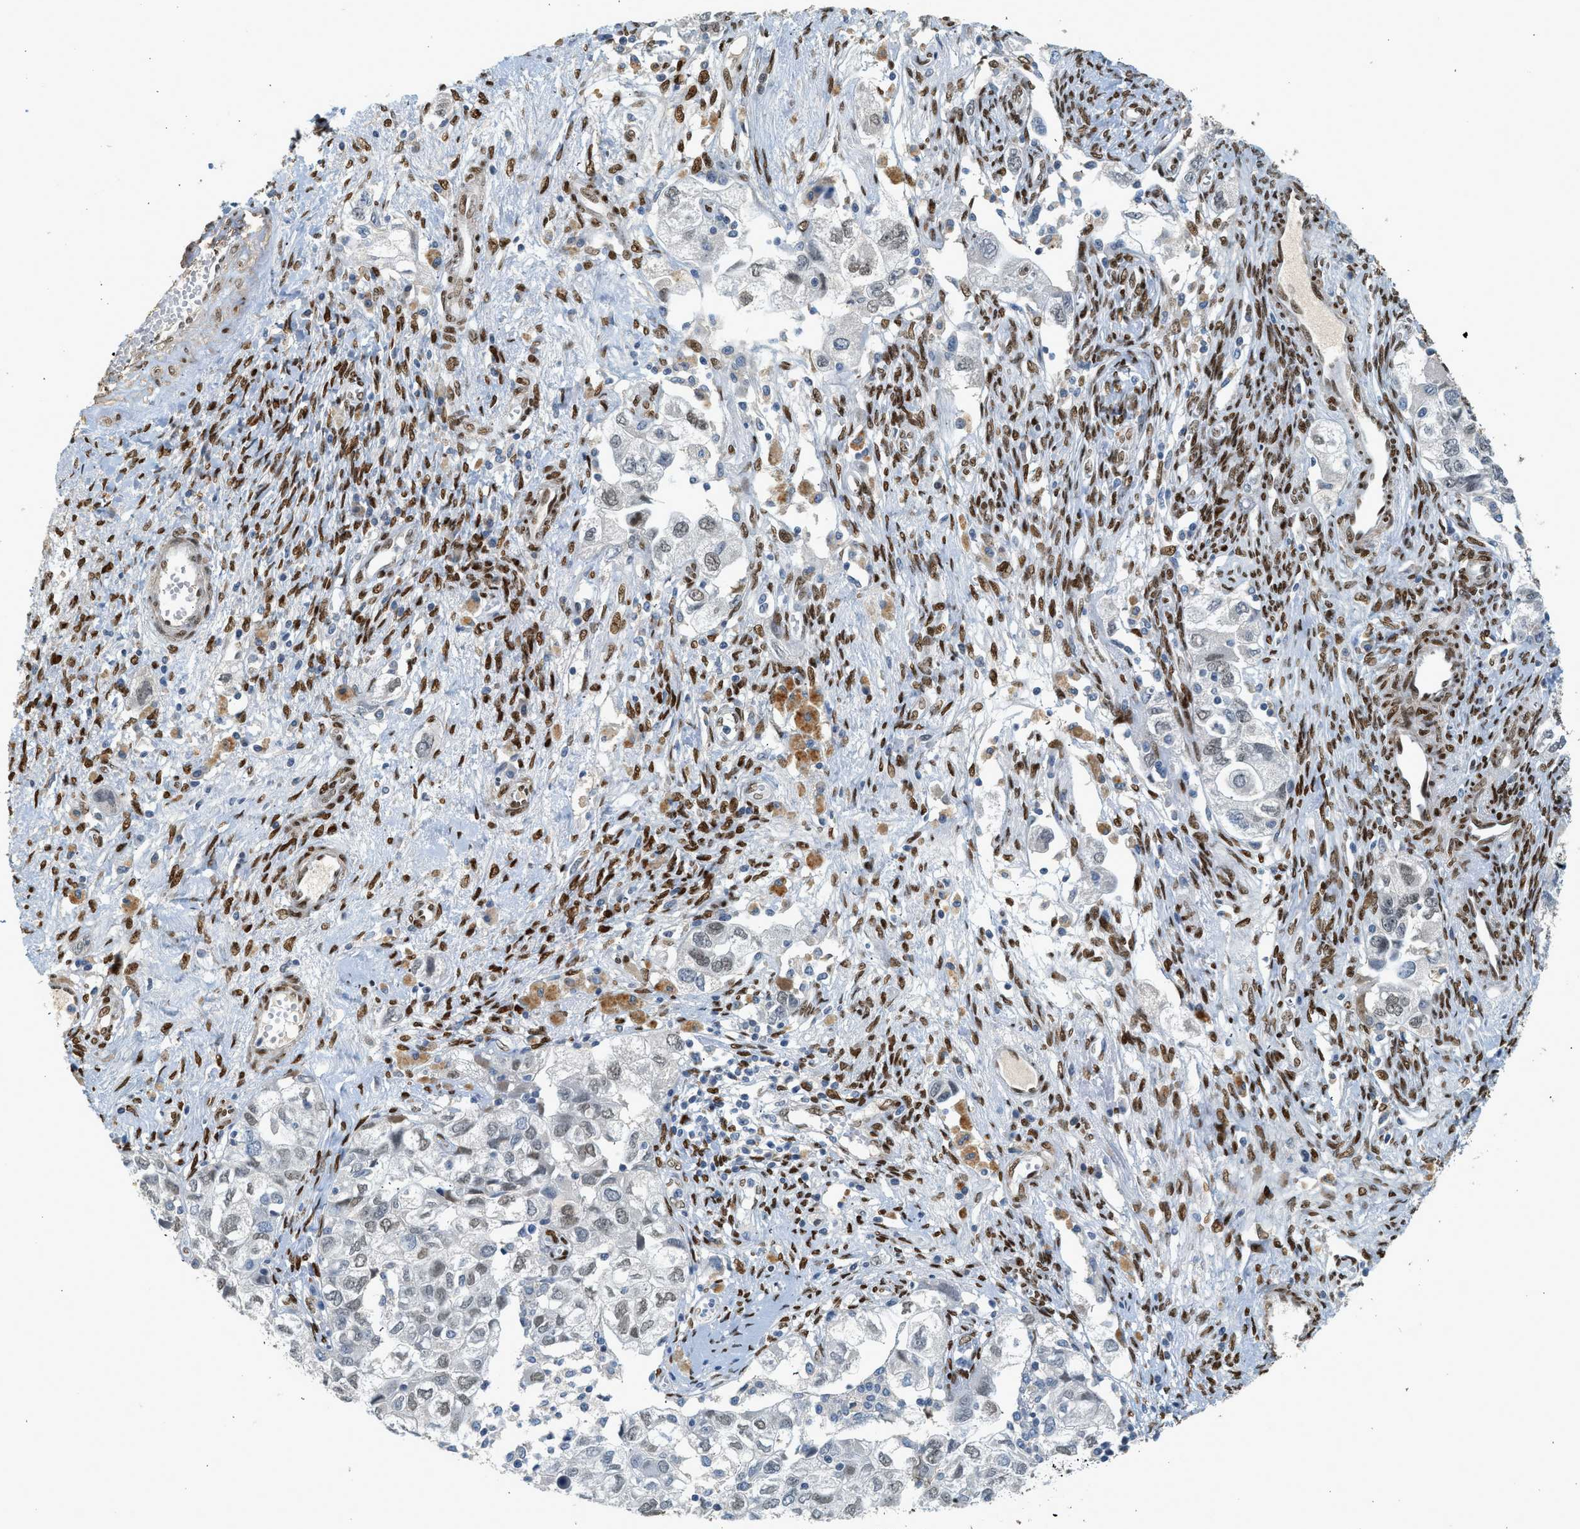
{"staining": {"intensity": "weak", "quantity": "25%-75%", "location": "nuclear"}, "tissue": "ovarian cancer", "cell_type": "Tumor cells", "image_type": "cancer", "snomed": [{"axis": "morphology", "description": "Carcinoma, NOS"}, {"axis": "morphology", "description": "Cystadenocarcinoma, serous, NOS"}, {"axis": "topography", "description": "Ovary"}], "caption": "Ovarian cancer (carcinoma) tissue exhibits weak nuclear expression in about 25%-75% of tumor cells", "gene": "ZBTB20", "patient": {"sex": "female", "age": 69}}